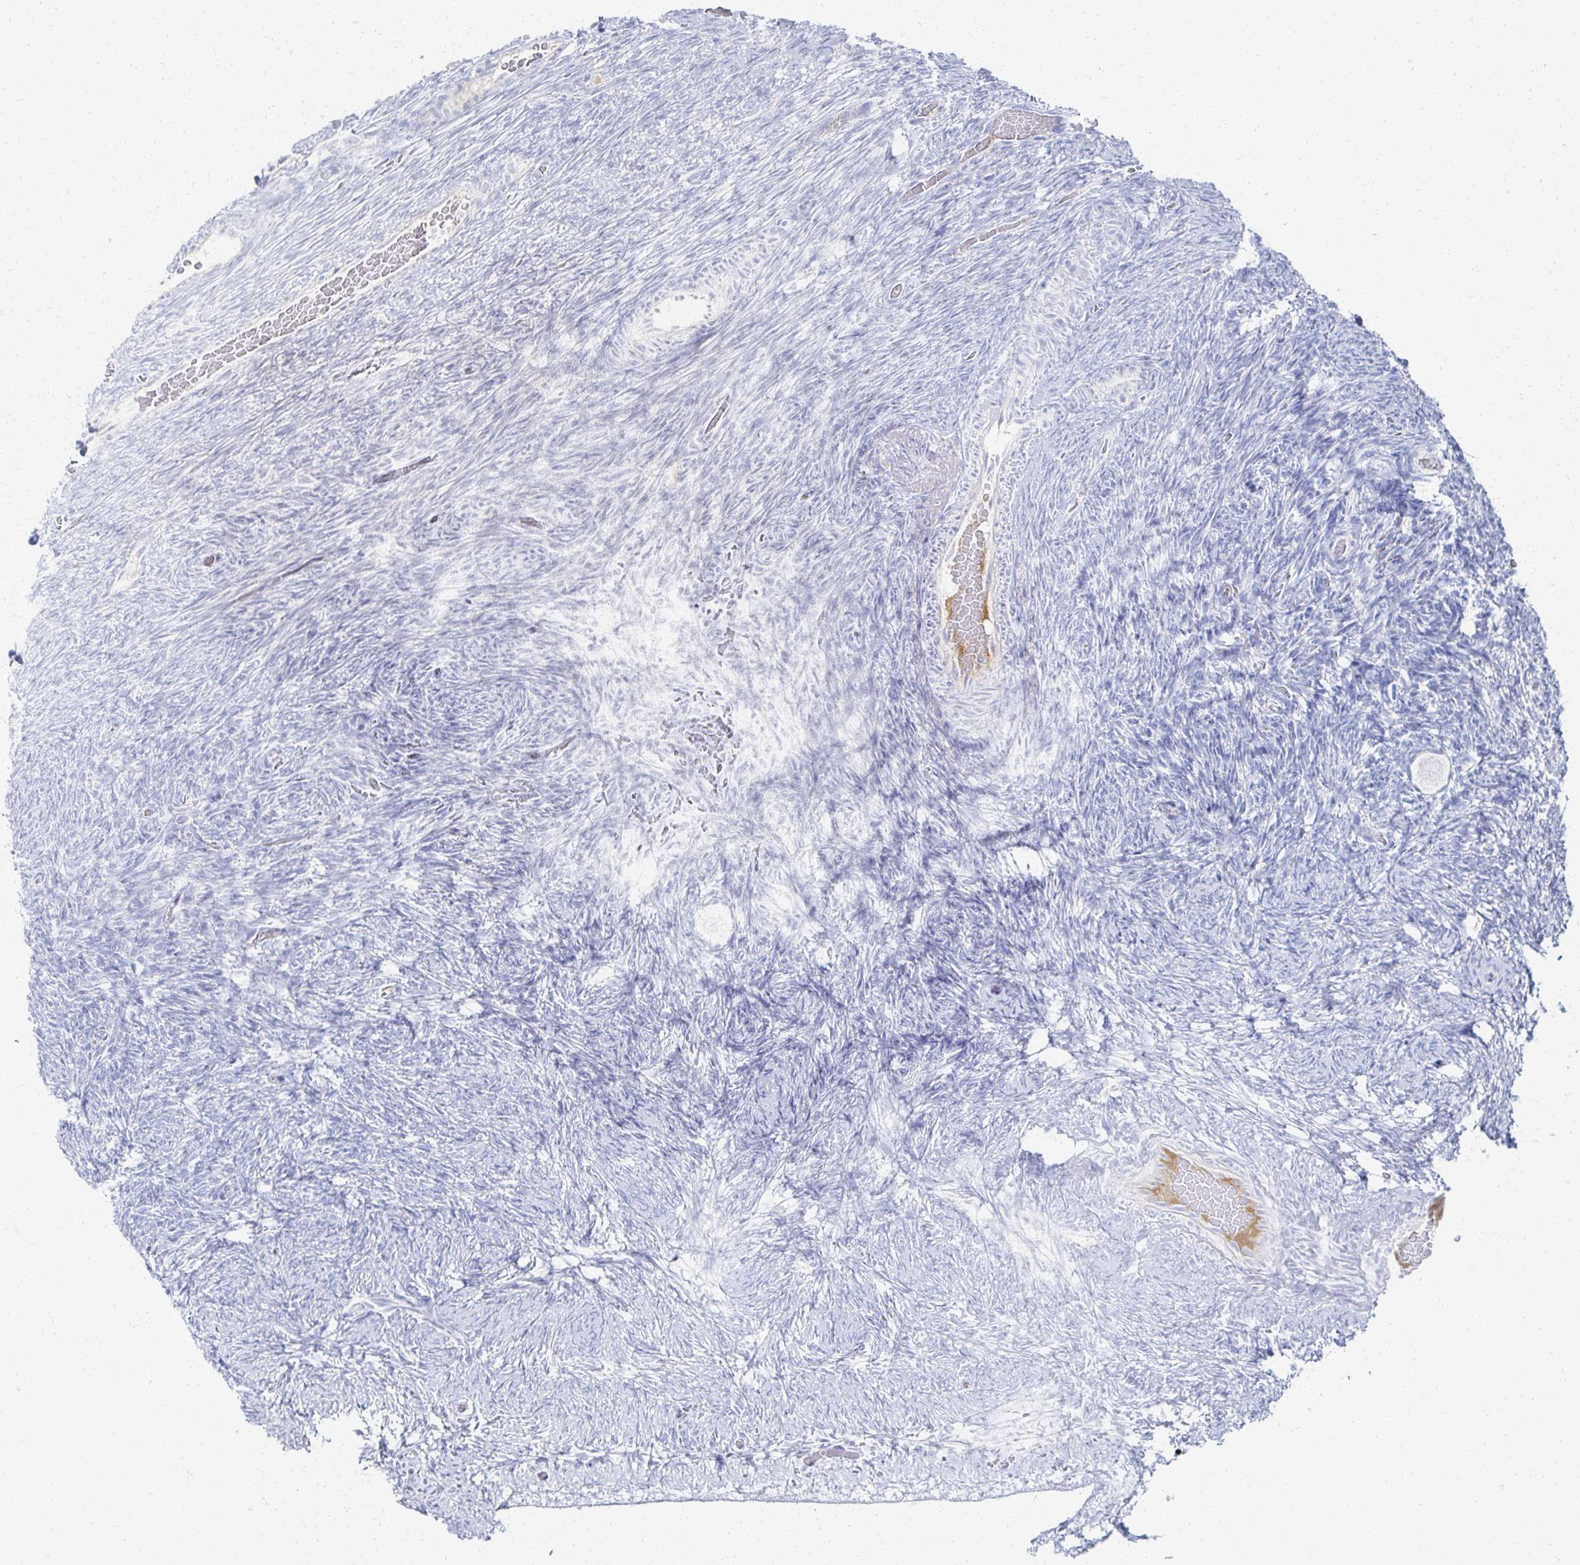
{"staining": {"intensity": "negative", "quantity": "none", "location": "none"}, "tissue": "ovary", "cell_type": "Follicle cells", "image_type": "normal", "snomed": [{"axis": "morphology", "description": "Normal tissue, NOS"}, {"axis": "topography", "description": "Ovary"}], "caption": "A high-resolution image shows immunohistochemistry staining of benign ovary, which shows no significant expression in follicle cells.", "gene": "PRR20A", "patient": {"sex": "female", "age": 34}}